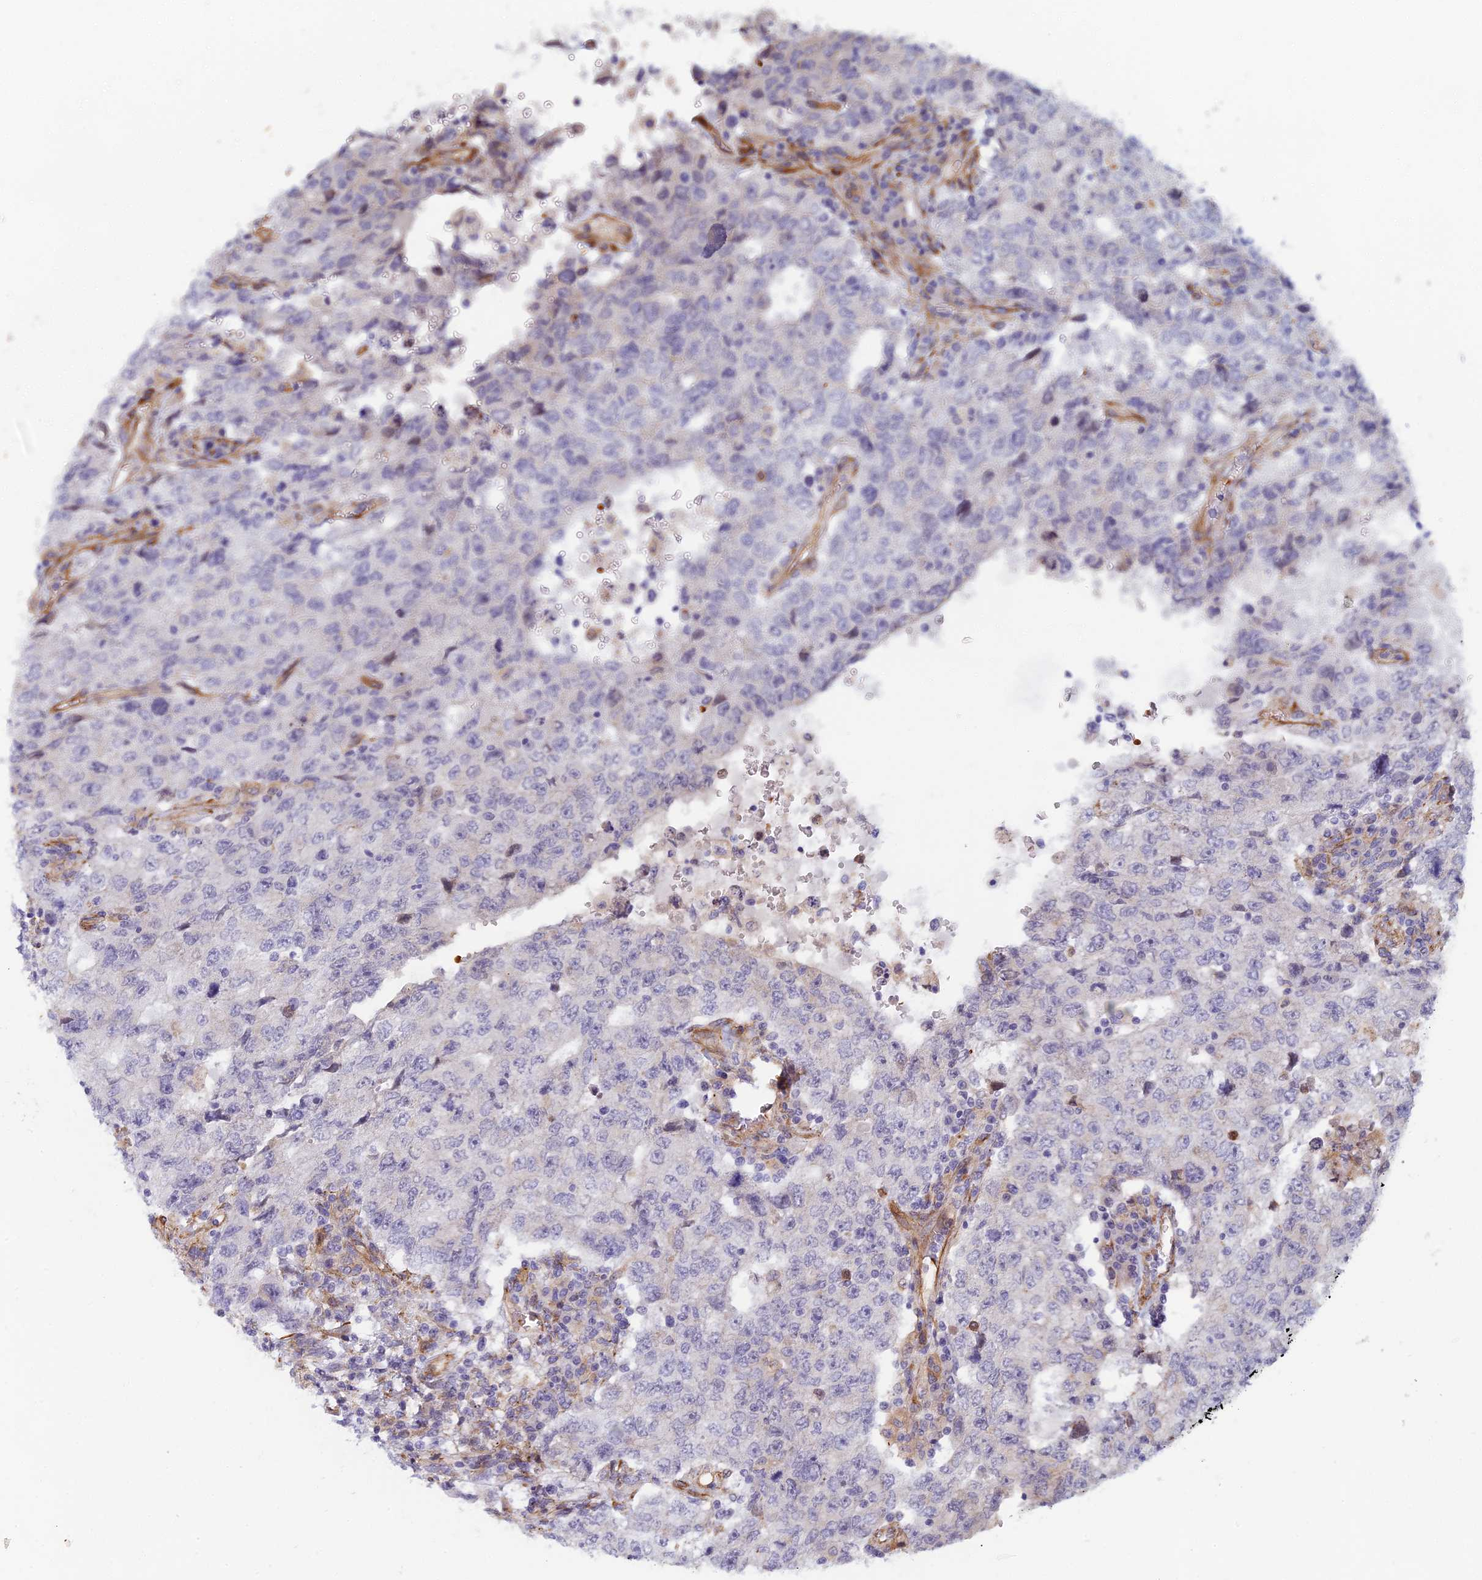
{"staining": {"intensity": "negative", "quantity": "none", "location": "none"}, "tissue": "testis cancer", "cell_type": "Tumor cells", "image_type": "cancer", "snomed": [{"axis": "morphology", "description": "Carcinoma, Embryonal, NOS"}, {"axis": "topography", "description": "Testis"}], "caption": "This is a histopathology image of IHC staining of testis cancer, which shows no positivity in tumor cells. (DAB immunohistochemistry with hematoxylin counter stain).", "gene": "ABCB10", "patient": {"sex": "male", "age": 26}}